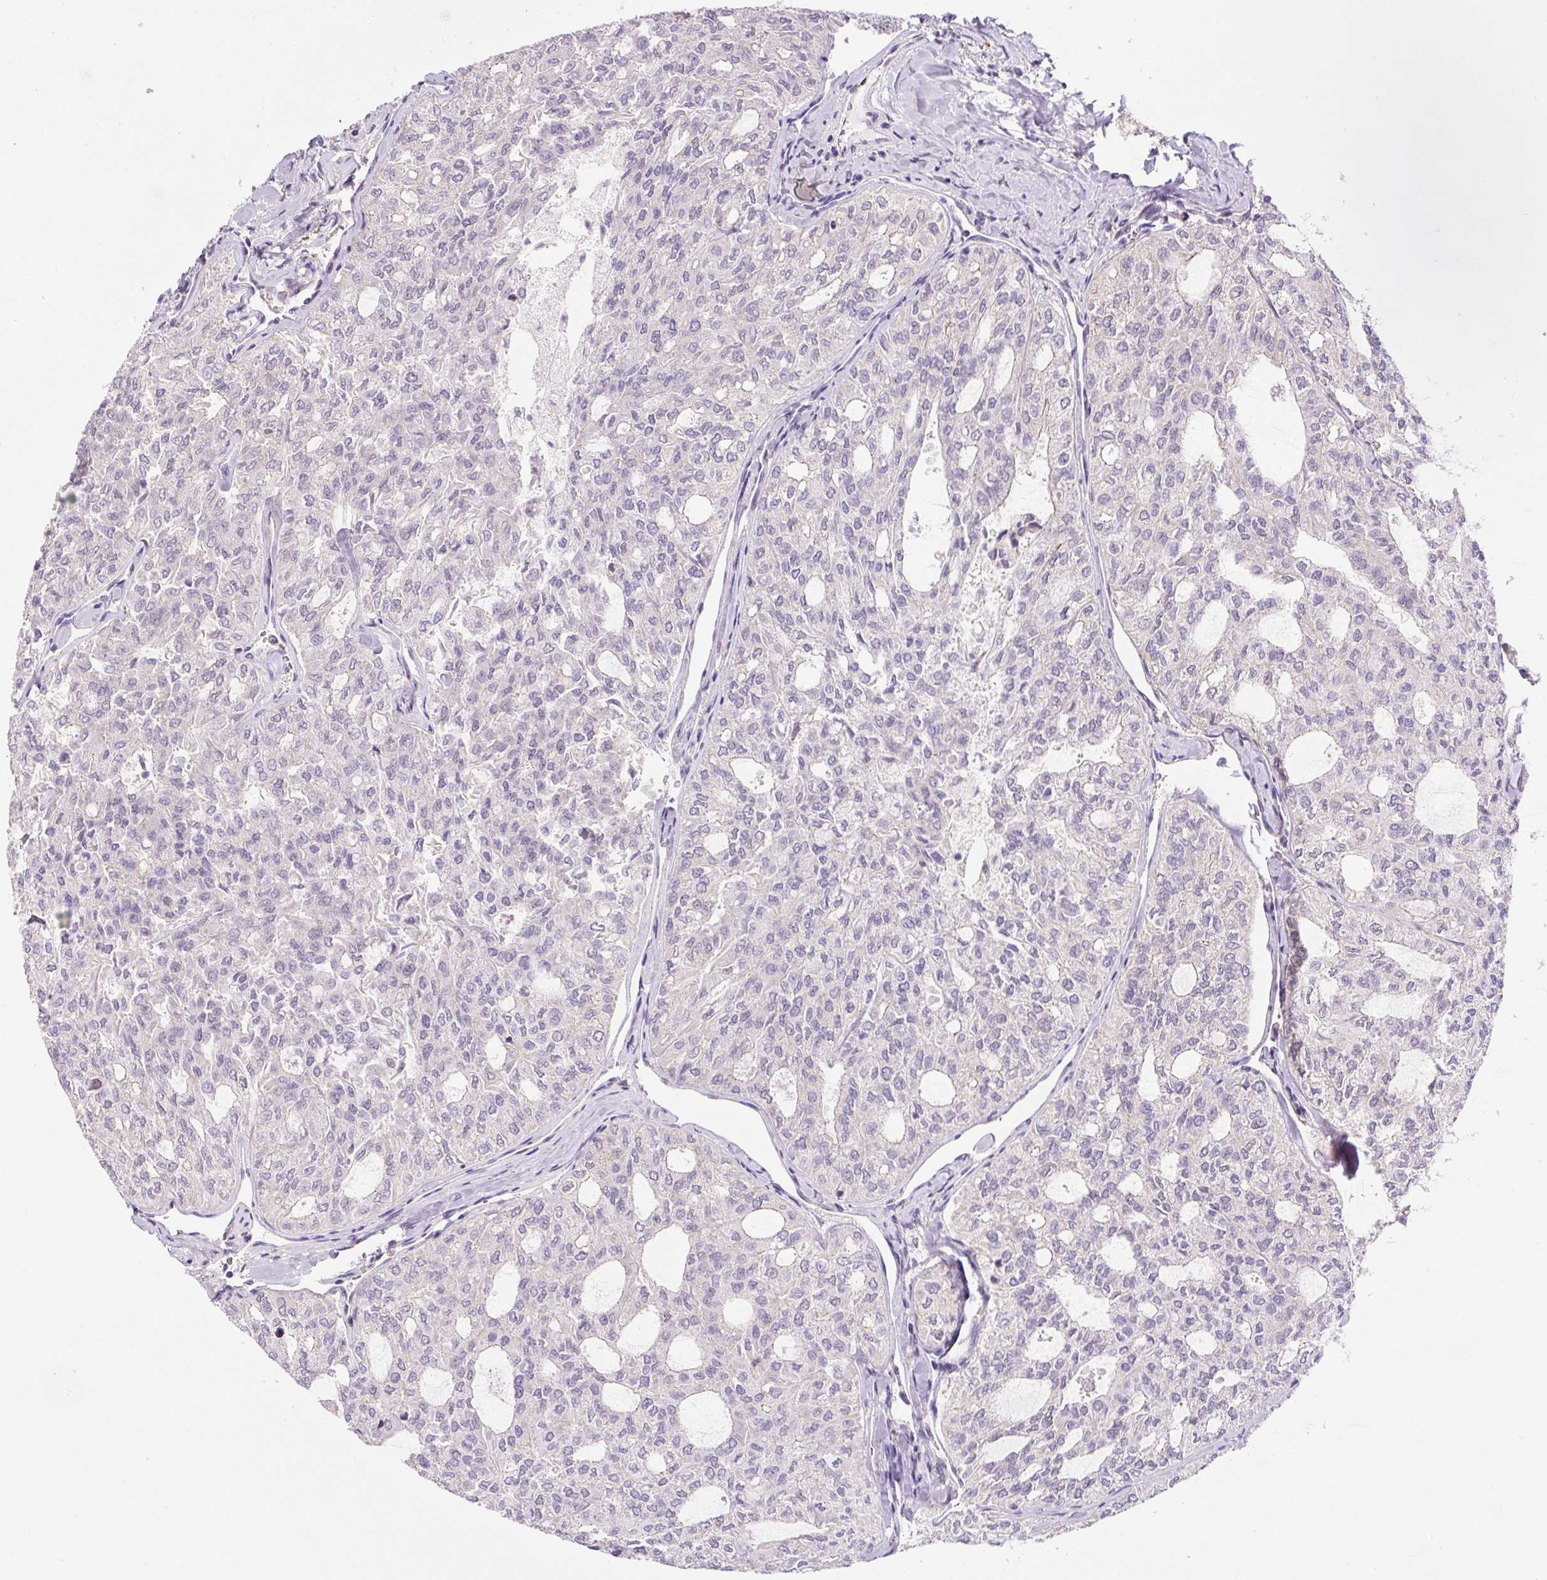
{"staining": {"intensity": "negative", "quantity": "none", "location": "none"}, "tissue": "thyroid cancer", "cell_type": "Tumor cells", "image_type": "cancer", "snomed": [{"axis": "morphology", "description": "Follicular adenoma carcinoma, NOS"}, {"axis": "topography", "description": "Thyroid gland"}], "caption": "A photomicrograph of human follicular adenoma carcinoma (thyroid) is negative for staining in tumor cells.", "gene": "PLA2G4A", "patient": {"sex": "male", "age": 75}}